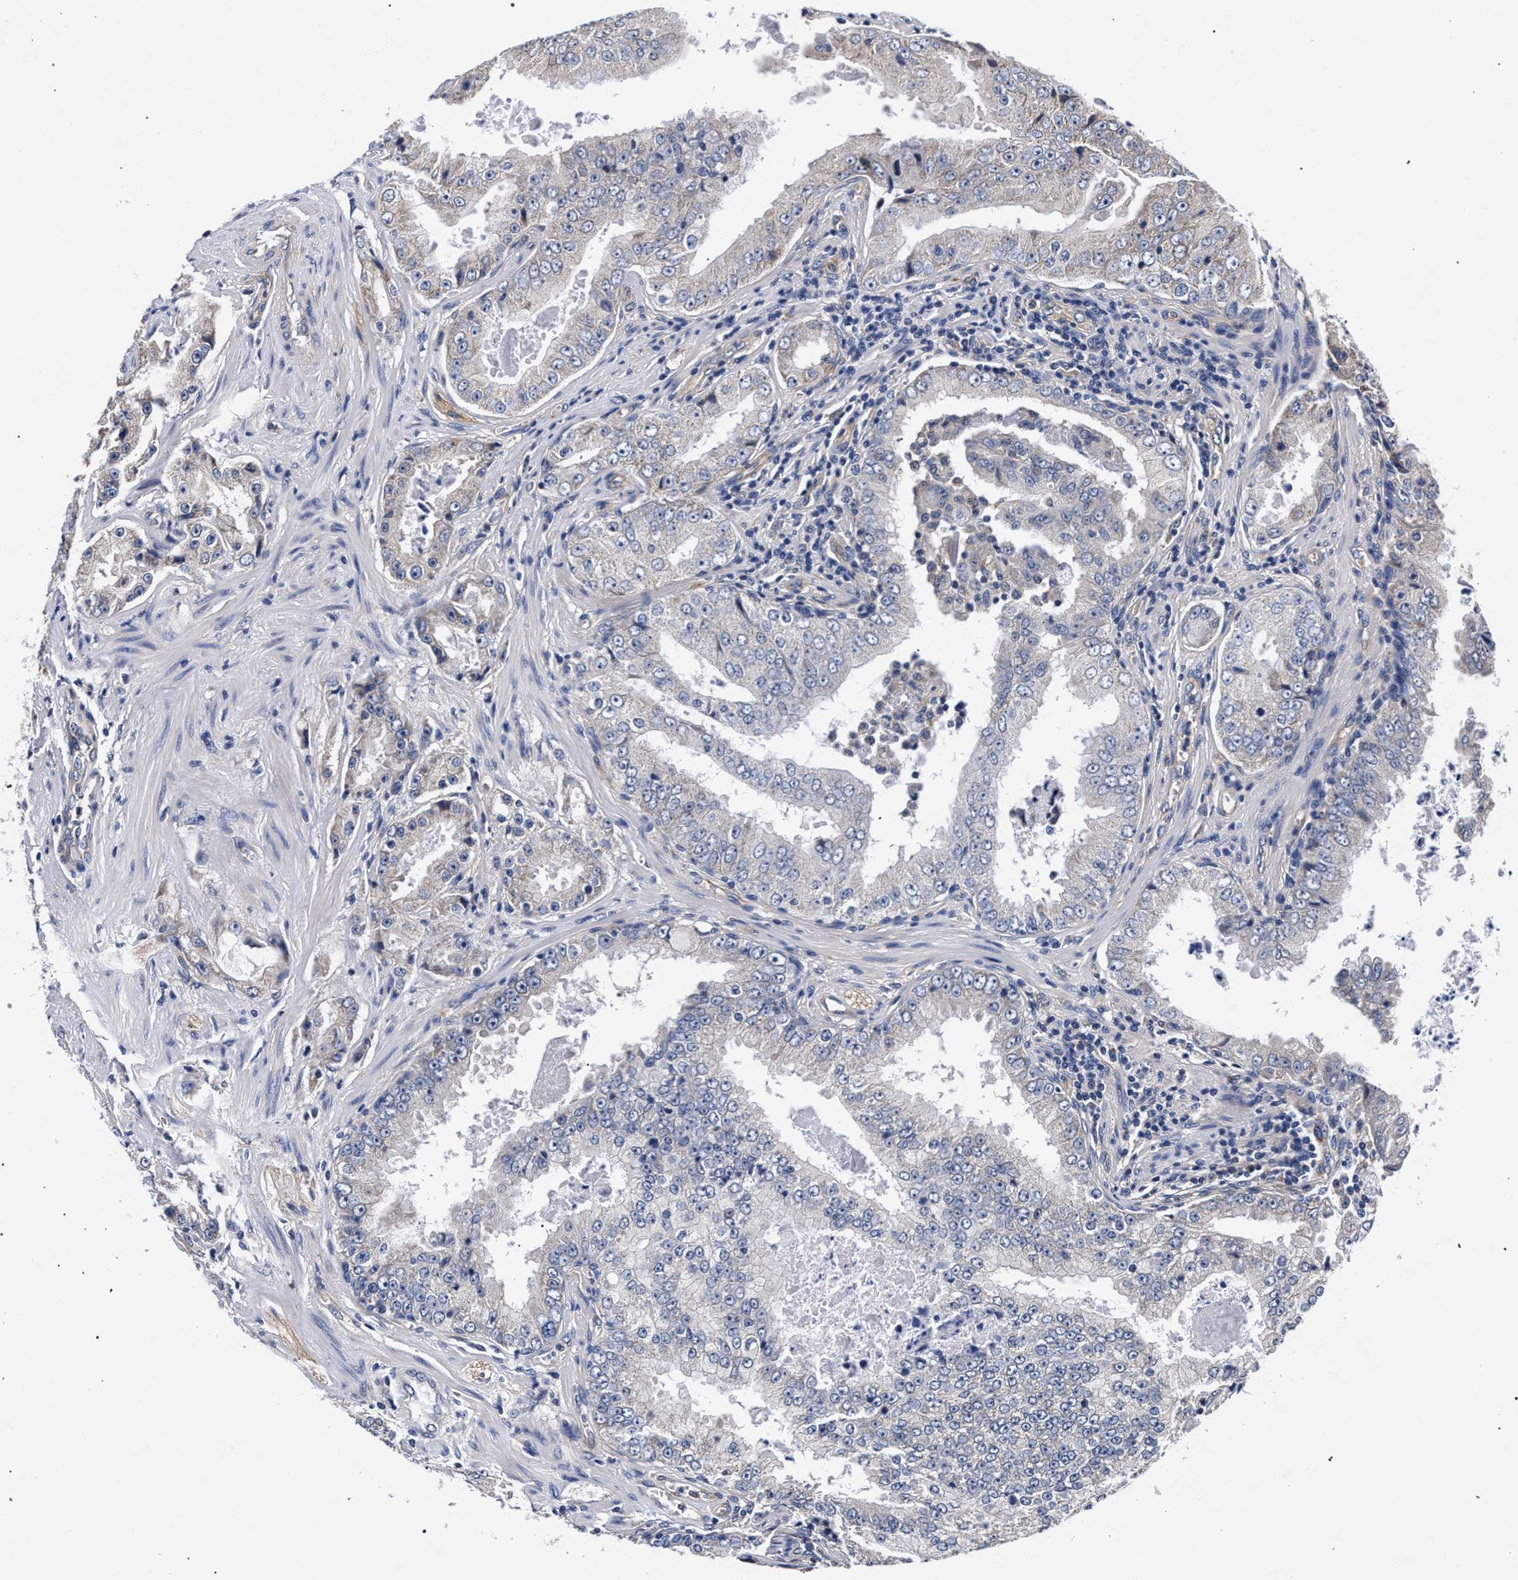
{"staining": {"intensity": "negative", "quantity": "none", "location": "none"}, "tissue": "prostate cancer", "cell_type": "Tumor cells", "image_type": "cancer", "snomed": [{"axis": "morphology", "description": "Adenocarcinoma, High grade"}, {"axis": "topography", "description": "Prostate"}], "caption": "Human prostate high-grade adenocarcinoma stained for a protein using immunohistochemistry (IHC) exhibits no staining in tumor cells.", "gene": "CFAP95", "patient": {"sex": "male", "age": 73}}